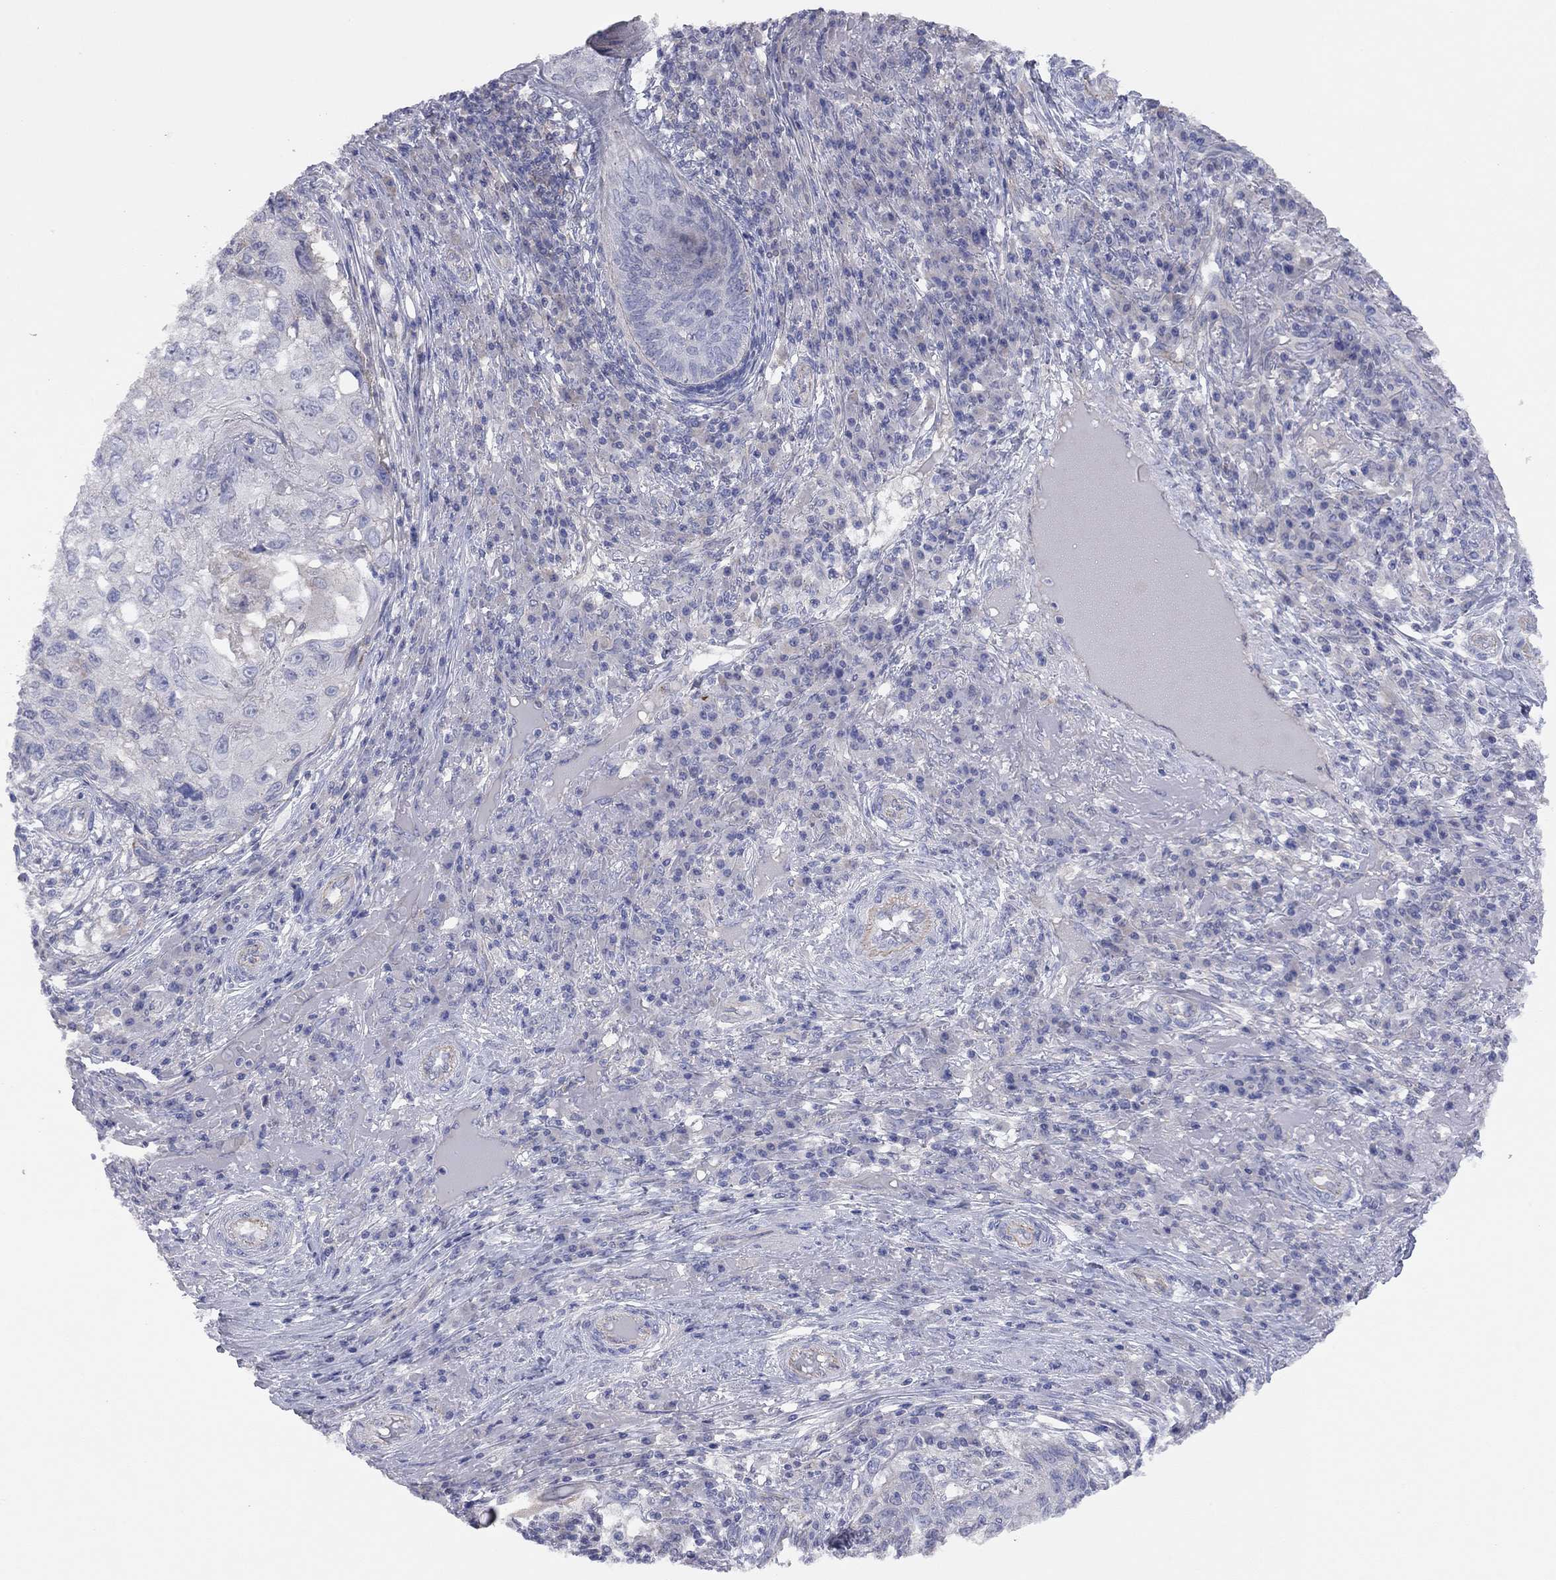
{"staining": {"intensity": "negative", "quantity": "none", "location": "none"}, "tissue": "skin cancer", "cell_type": "Tumor cells", "image_type": "cancer", "snomed": [{"axis": "morphology", "description": "Squamous cell carcinoma, NOS"}, {"axis": "topography", "description": "Skin"}], "caption": "IHC micrograph of neoplastic tissue: skin squamous cell carcinoma stained with DAB displays no significant protein expression in tumor cells. Nuclei are stained in blue.", "gene": "KCNB1", "patient": {"sex": "male", "age": 92}}